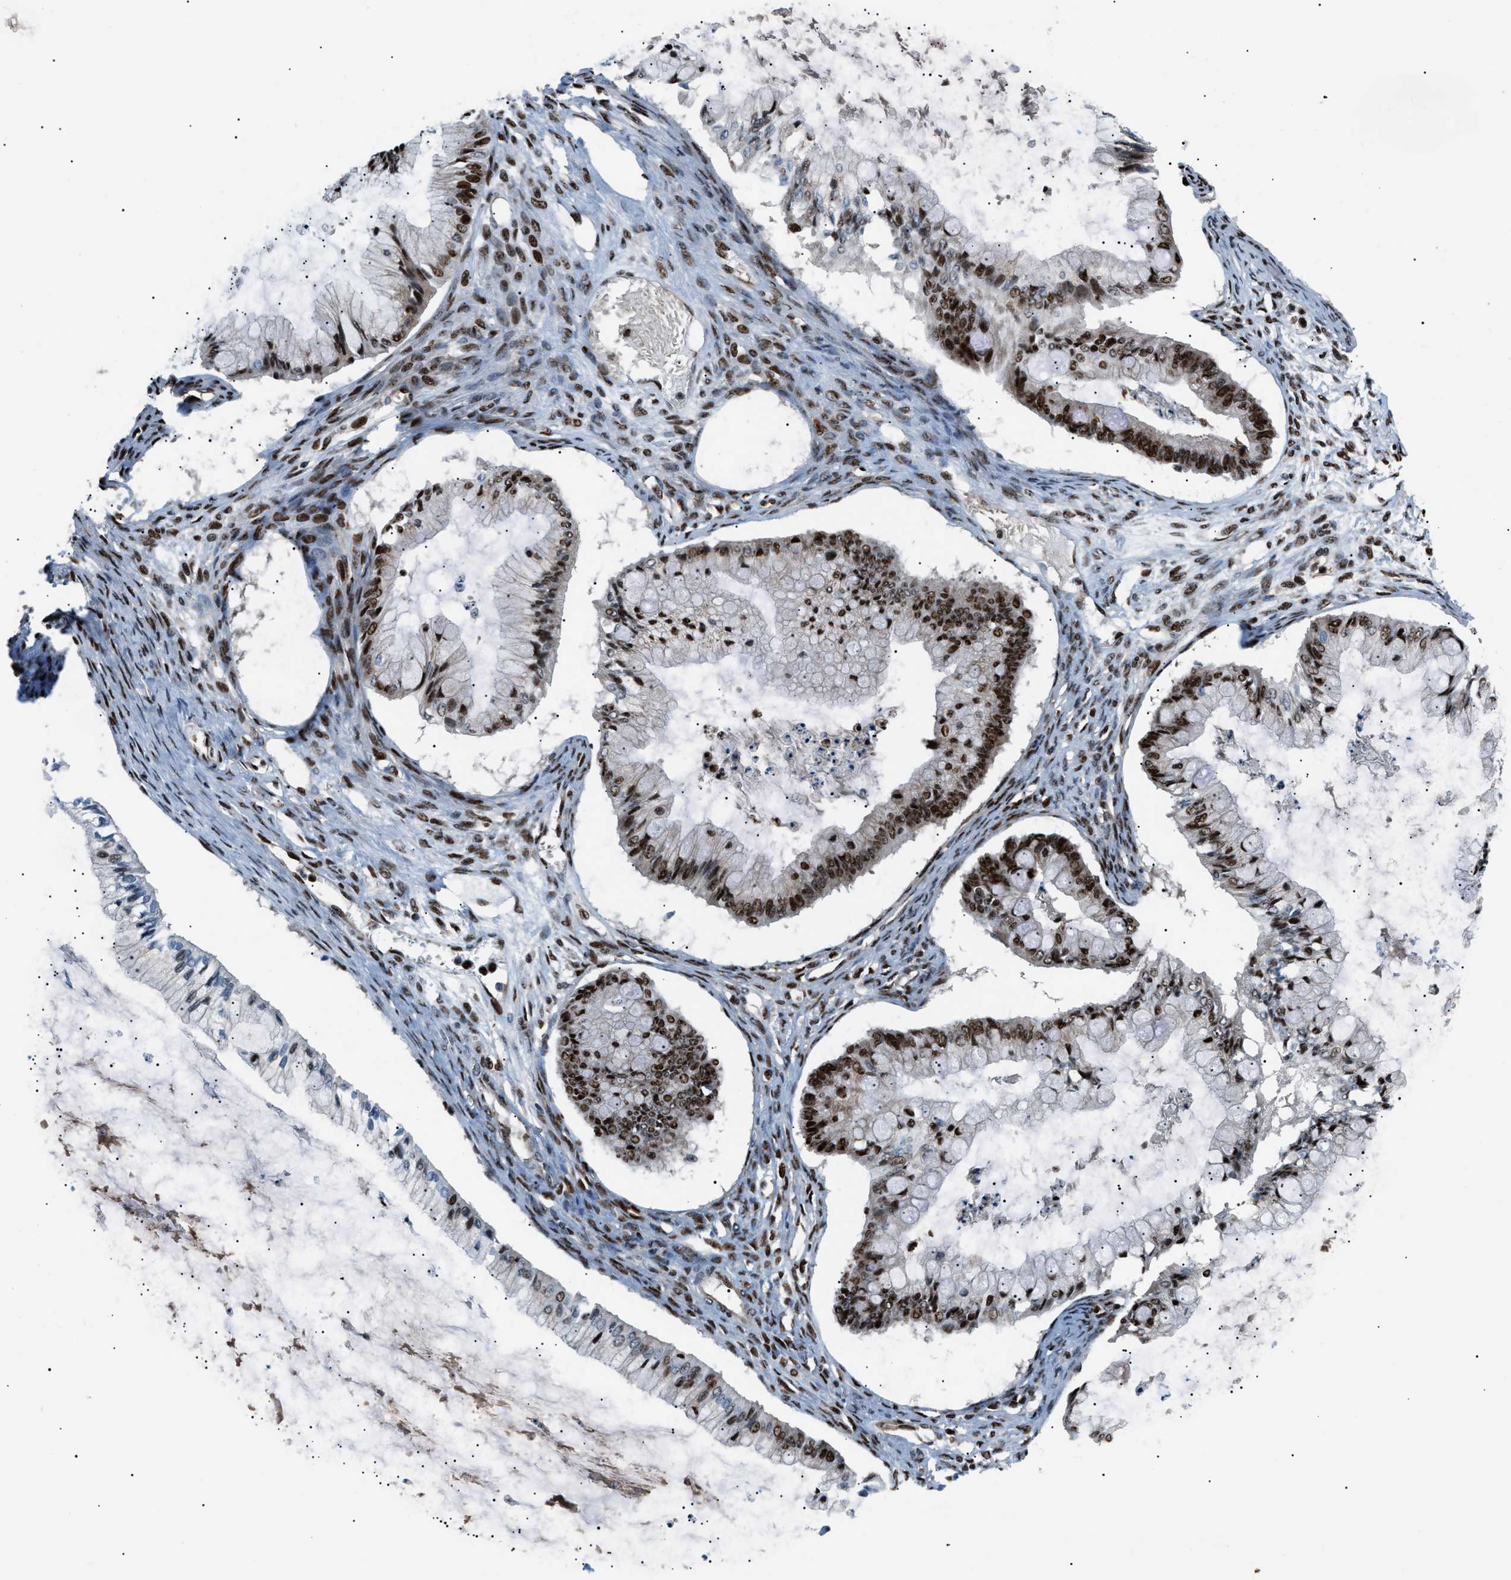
{"staining": {"intensity": "strong", "quantity": "25%-75%", "location": "nuclear"}, "tissue": "ovarian cancer", "cell_type": "Tumor cells", "image_type": "cancer", "snomed": [{"axis": "morphology", "description": "Cystadenocarcinoma, mucinous, NOS"}, {"axis": "topography", "description": "Ovary"}], "caption": "This is an image of IHC staining of ovarian cancer (mucinous cystadenocarcinoma), which shows strong staining in the nuclear of tumor cells.", "gene": "PRKX", "patient": {"sex": "female", "age": 57}}